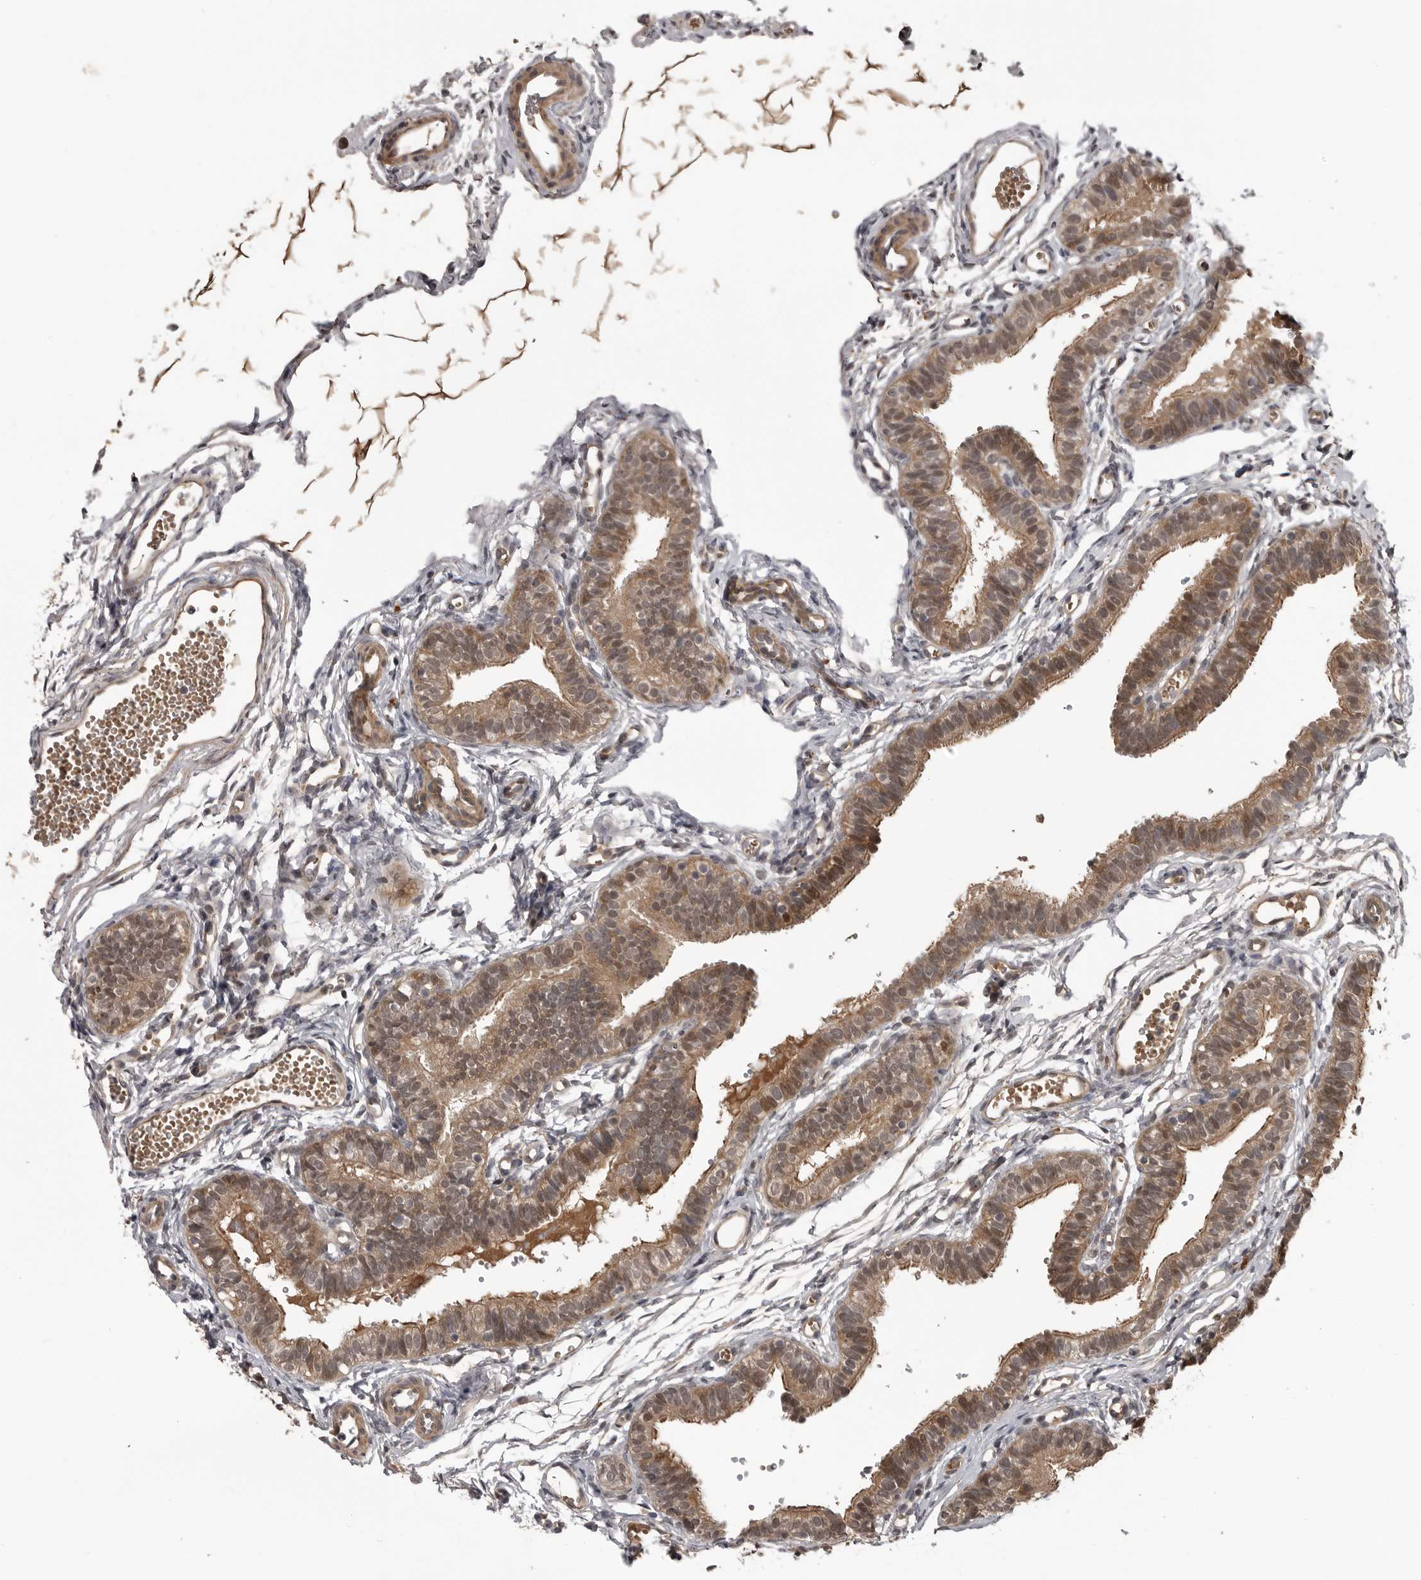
{"staining": {"intensity": "moderate", "quantity": ">75%", "location": "cytoplasmic/membranous,nuclear"}, "tissue": "fallopian tube", "cell_type": "Glandular cells", "image_type": "normal", "snomed": [{"axis": "morphology", "description": "Normal tissue, NOS"}, {"axis": "topography", "description": "Fallopian tube"}, {"axis": "topography", "description": "Placenta"}], "caption": "A brown stain highlights moderate cytoplasmic/membranous,nuclear expression of a protein in glandular cells of benign fallopian tube.", "gene": "AKAP7", "patient": {"sex": "female", "age": 34}}